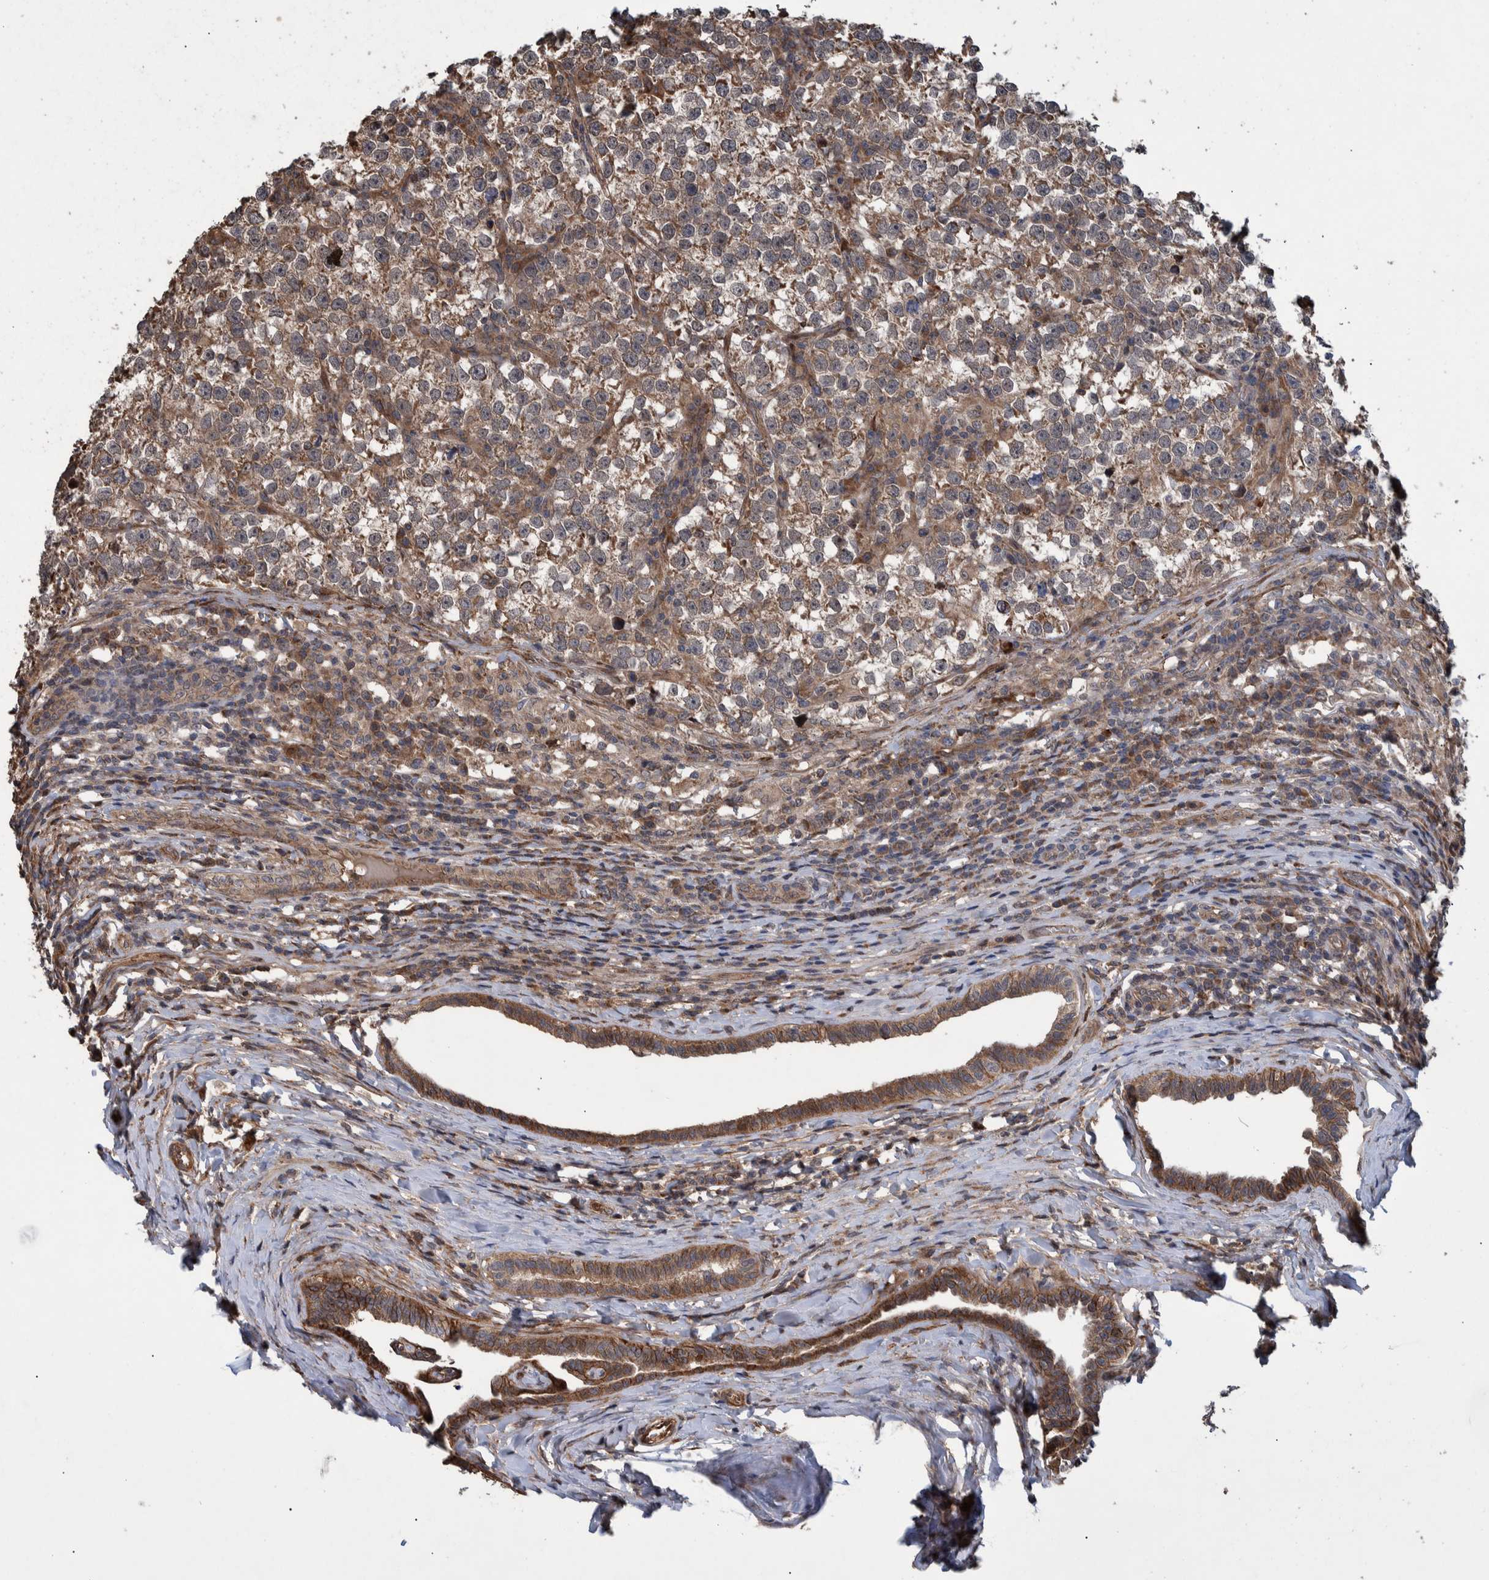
{"staining": {"intensity": "weak", "quantity": ">75%", "location": "cytoplasmic/membranous"}, "tissue": "testis cancer", "cell_type": "Tumor cells", "image_type": "cancer", "snomed": [{"axis": "morphology", "description": "Normal tissue, NOS"}, {"axis": "morphology", "description": "Seminoma, NOS"}, {"axis": "topography", "description": "Testis"}], "caption": "The immunohistochemical stain labels weak cytoplasmic/membranous positivity in tumor cells of testis cancer (seminoma) tissue. The staining is performed using DAB (3,3'-diaminobenzidine) brown chromogen to label protein expression. The nuclei are counter-stained blue using hematoxylin.", "gene": "B3GNTL1", "patient": {"sex": "male", "age": 43}}